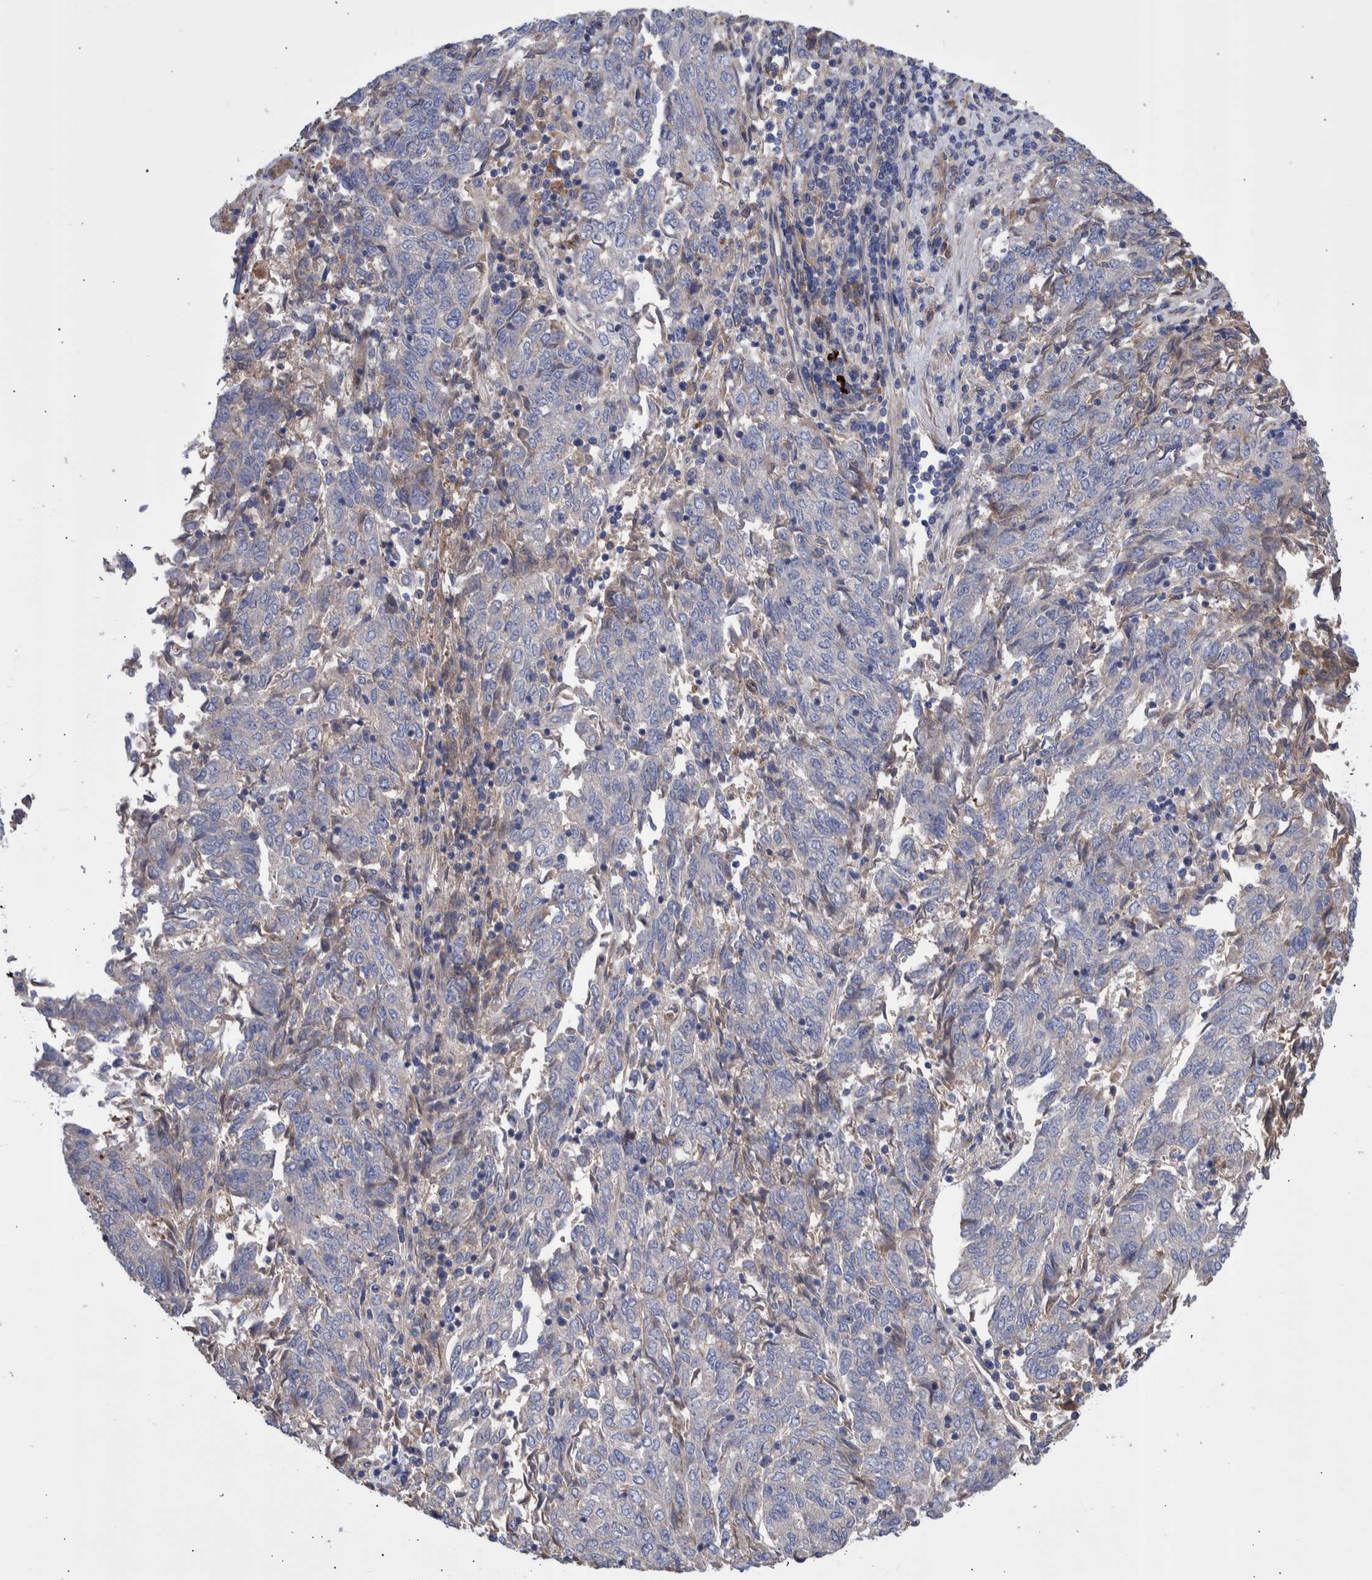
{"staining": {"intensity": "negative", "quantity": "none", "location": "none"}, "tissue": "endometrial cancer", "cell_type": "Tumor cells", "image_type": "cancer", "snomed": [{"axis": "morphology", "description": "Adenocarcinoma, NOS"}, {"axis": "topography", "description": "Endometrium"}], "caption": "Tumor cells show no significant staining in adenocarcinoma (endometrial).", "gene": "DLL4", "patient": {"sex": "female", "age": 80}}